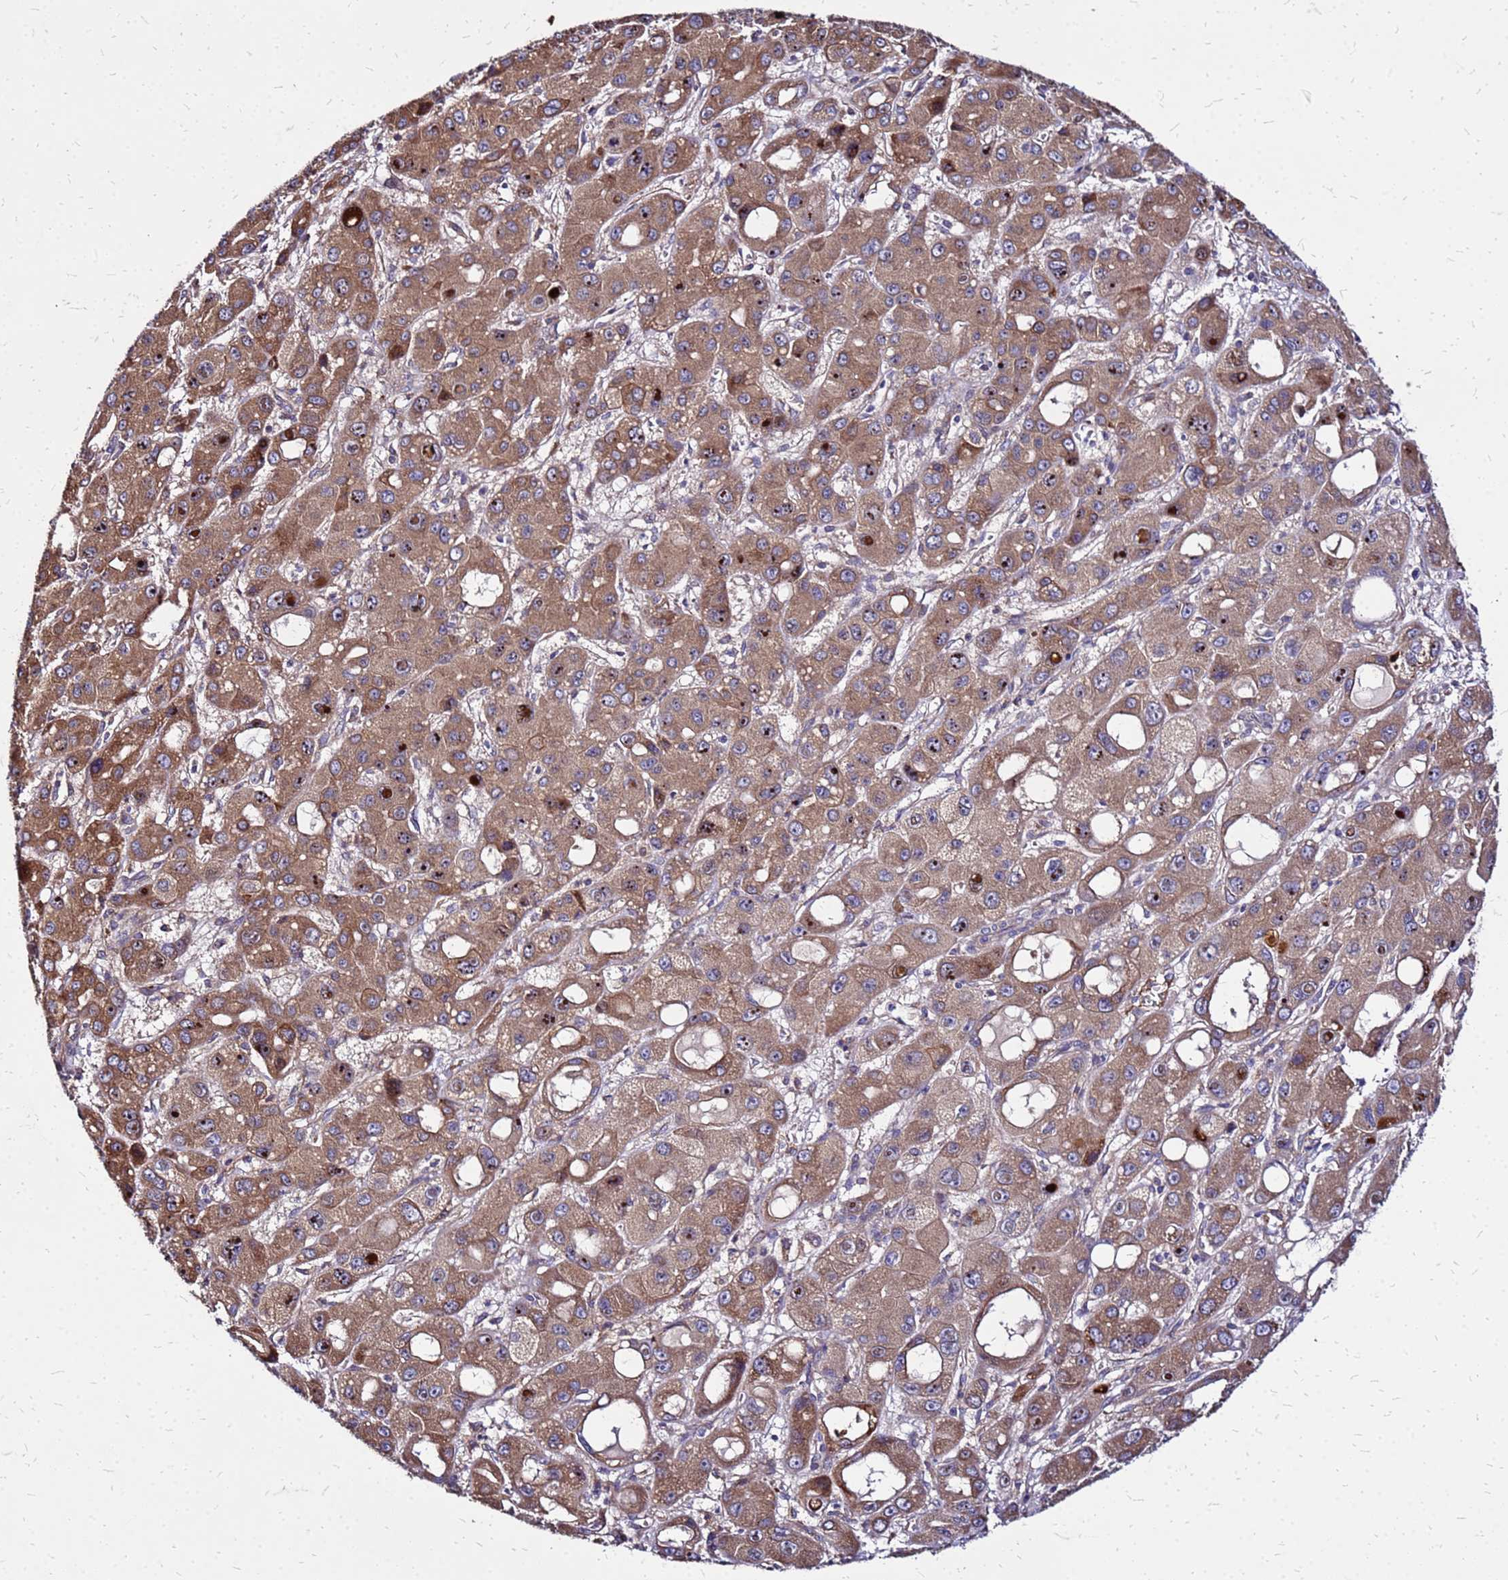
{"staining": {"intensity": "moderate", "quantity": ">75%", "location": "cytoplasmic/membranous,nuclear"}, "tissue": "liver cancer", "cell_type": "Tumor cells", "image_type": "cancer", "snomed": [{"axis": "morphology", "description": "Carcinoma, Hepatocellular, NOS"}, {"axis": "topography", "description": "Liver"}], "caption": "Immunohistochemistry (DAB (3,3'-diaminobenzidine)) staining of human hepatocellular carcinoma (liver) displays moderate cytoplasmic/membranous and nuclear protein expression in approximately >75% of tumor cells.", "gene": "VMO1", "patient": {"sex": "male", "age": 55}}